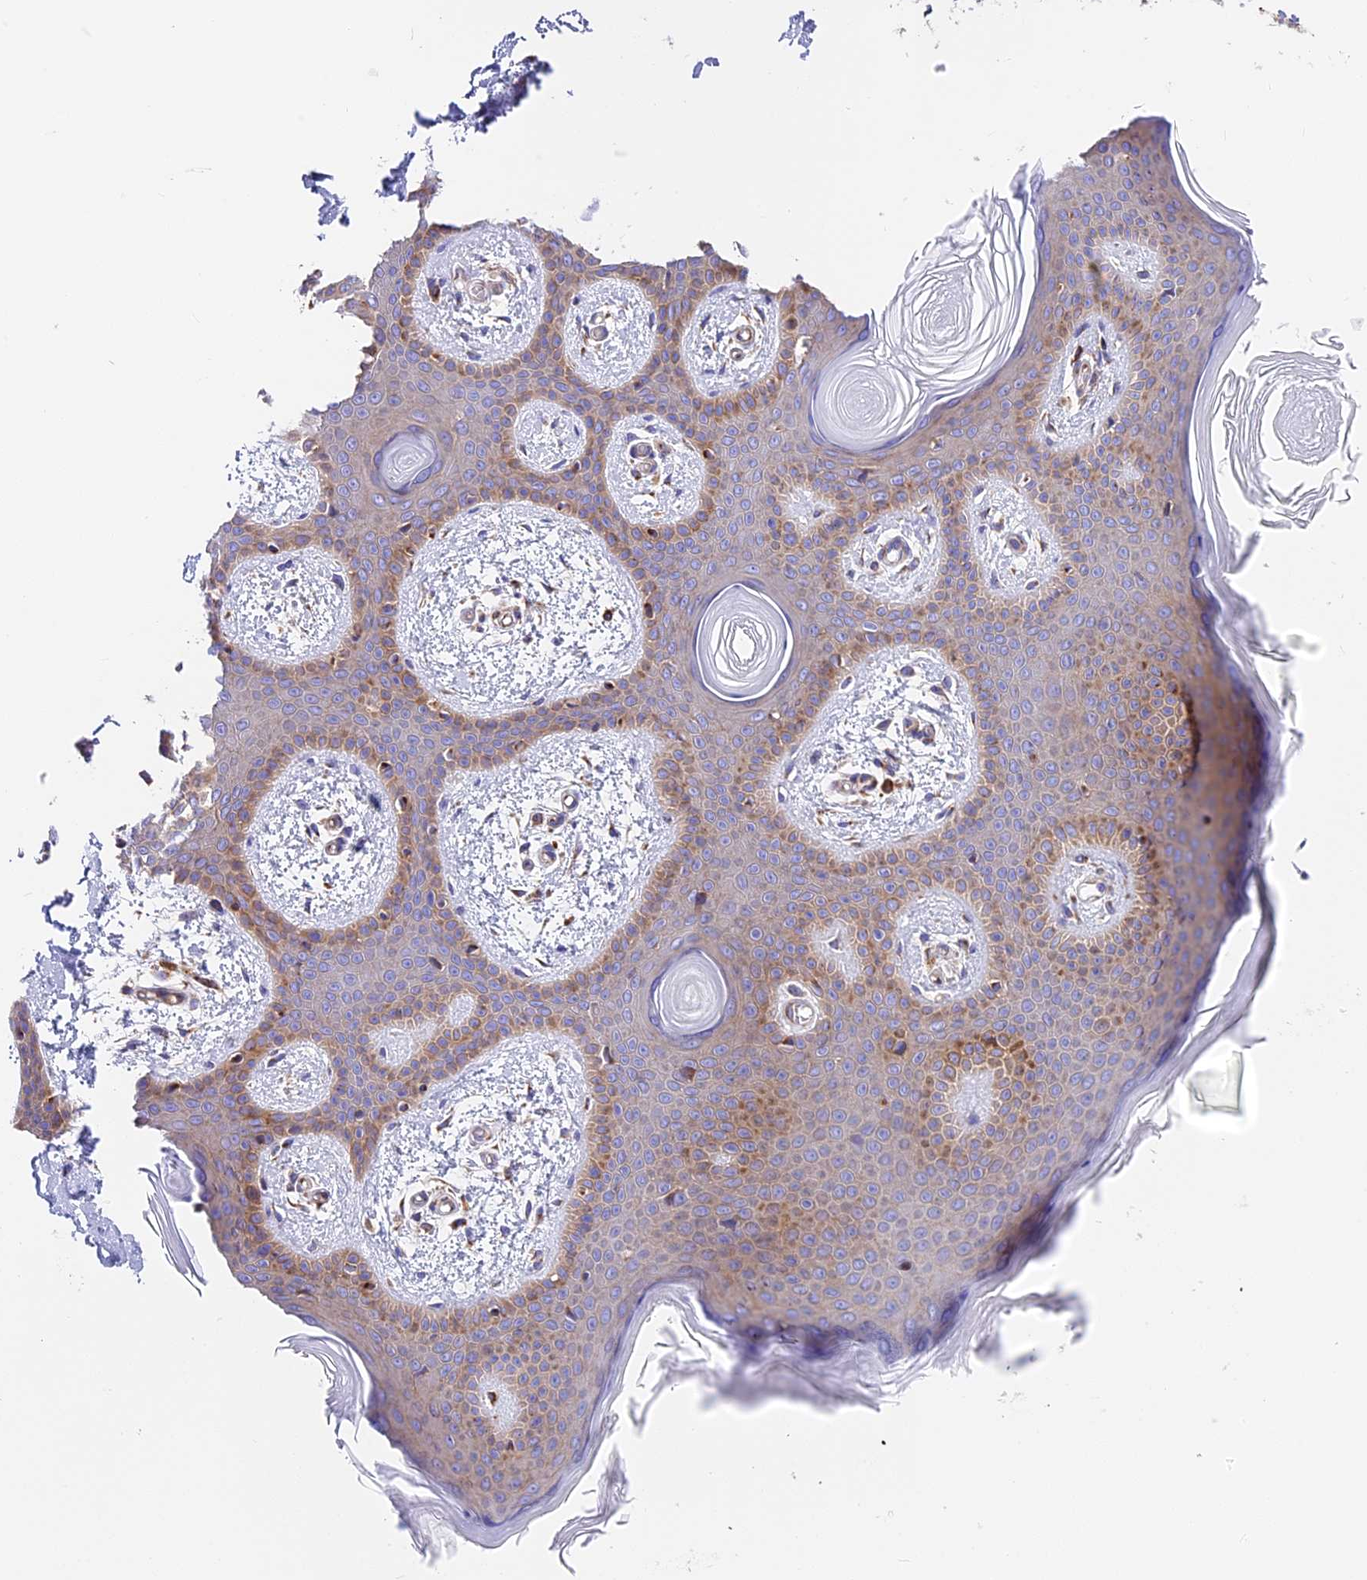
{"staining": {"intensity": "moderate", "quantity": ">75%", "location": "cytoplasmic/membranous"}, "tissue": "skin", "cell_type": "Fibroblasts", "image_type": "normal", "snomed": [{"axis": "morphology", "description": "Normal tissue, NOS"}, {"axis": "topography", "description": "Skin"}], "caption": "A brown stain labels moderate cytoplasmic/membranous staining of a protein in fibroblasts of normal skin.", "gene": "MRAS", "patient": {"sex": "male", "age": 36}}